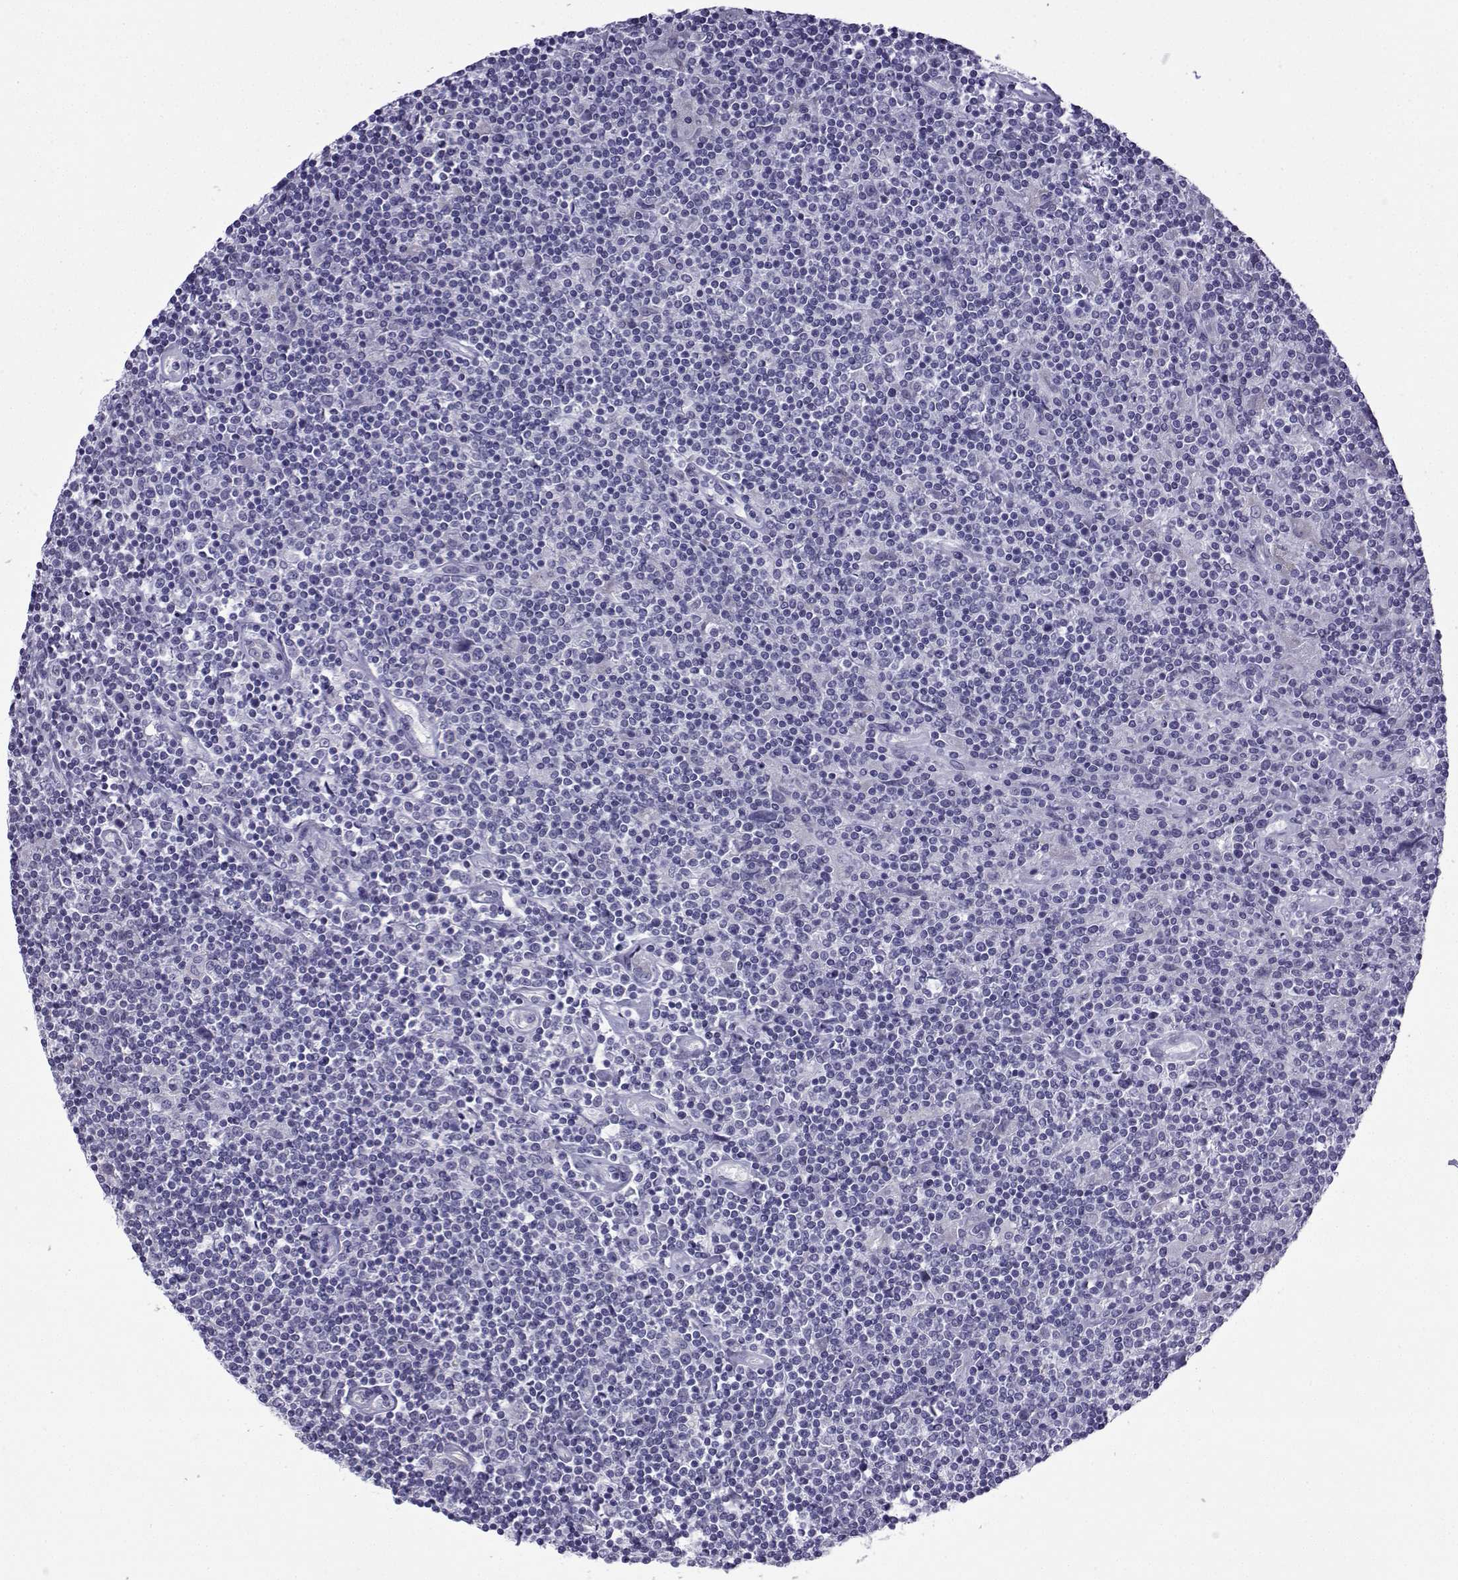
{"staining": {"intensity": "negative", "quantity": "none", "location": "none"}, "tissue": "lymphoma", "cell_type": "Tumor cells", "image_type": "cancer", "snomed": [{"axis": "morphology", "description": "Hodgkin's disease, NOS"}, {"axis": "topography", "description": "Lymph node"}], "caption": "Photomicrograph shows no significant protein positivity in tumor cells of lymphoma. The staining was performed using DAB to visualize the protein expression in brown, while the nuclei were stained in blue with hematoxylin (Magnification: 20x).", "gene": "ACRBP", "patient": {"sex": "male", "age": 40}}